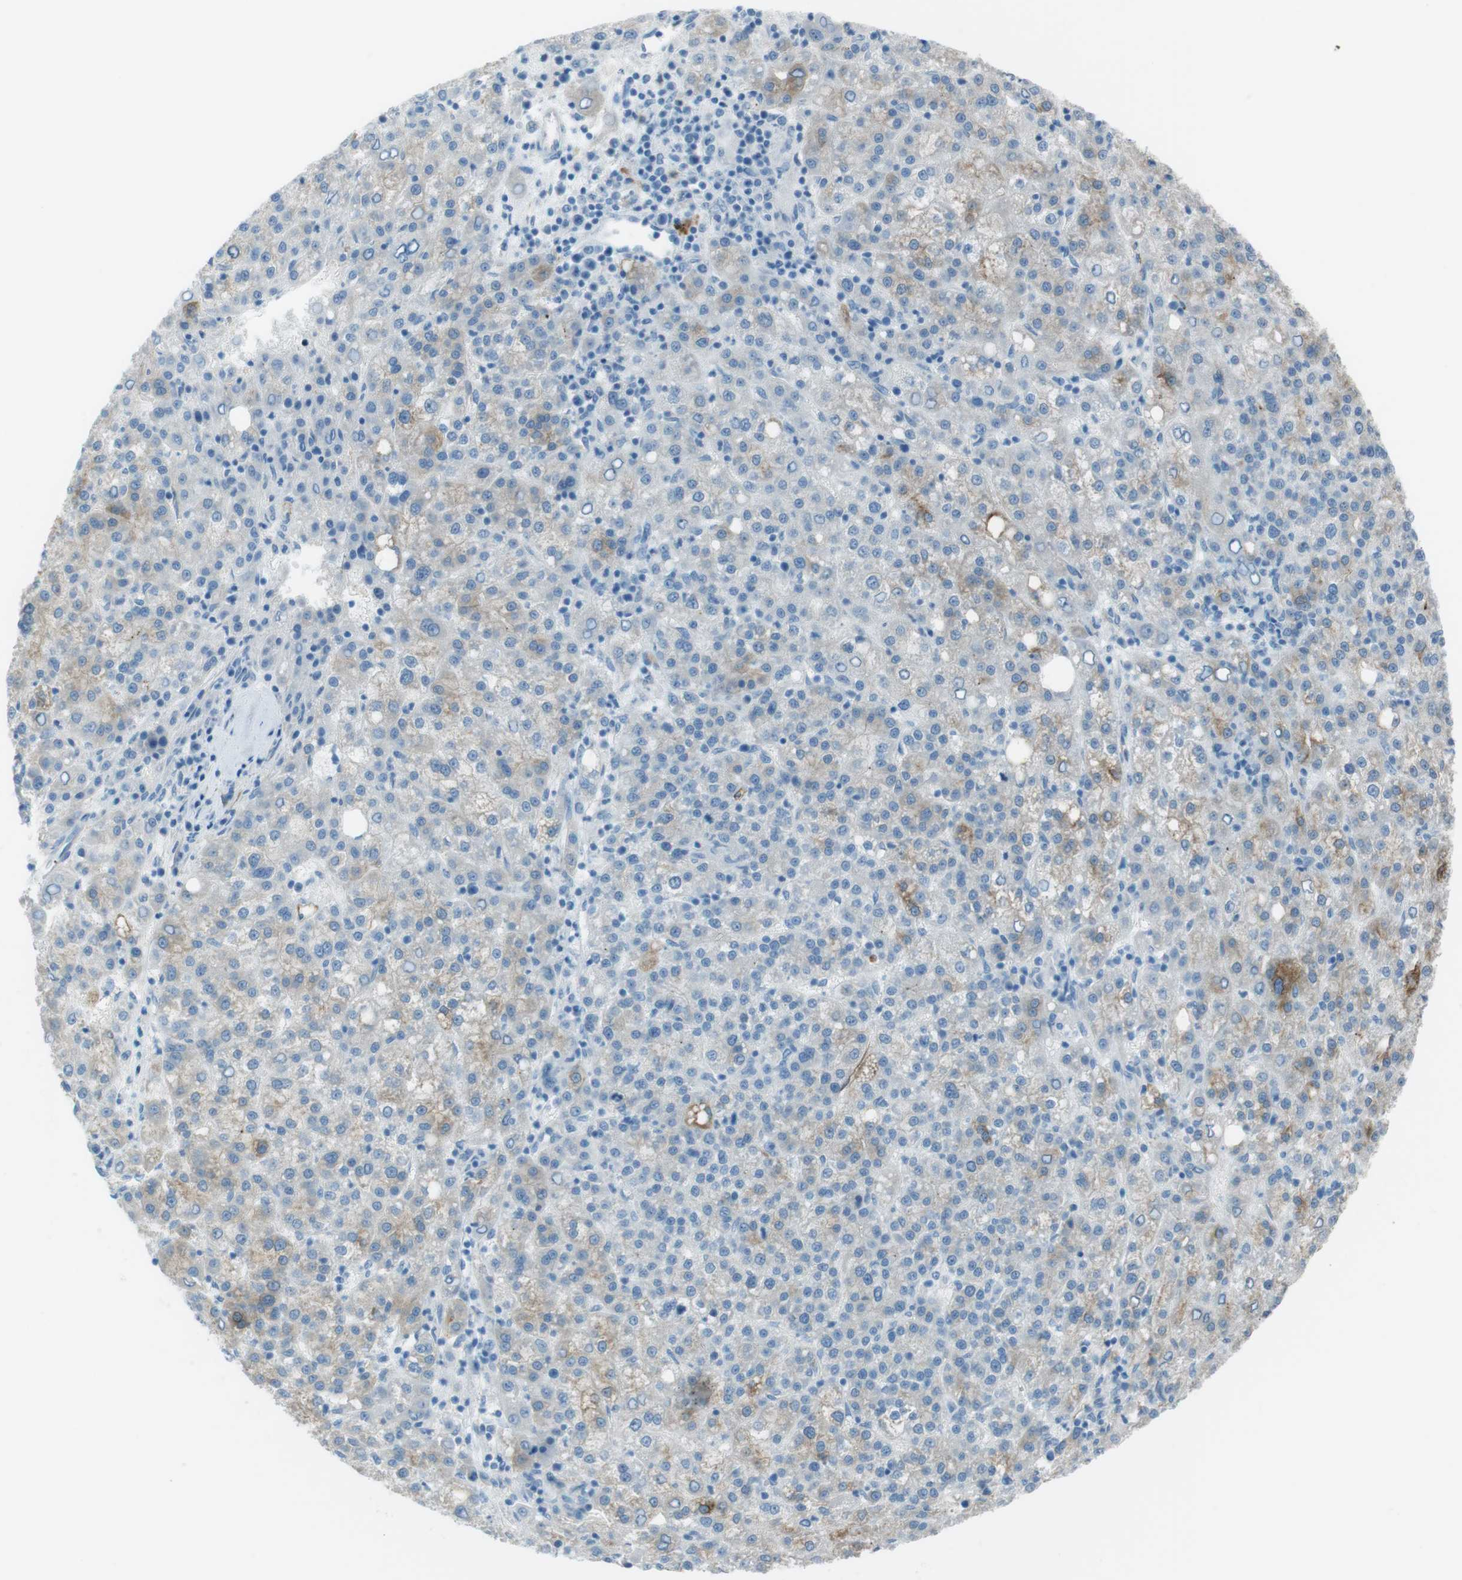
{"staining": {"intensity": "moderate", "quantity": "25%-75%", "location": "cytoplasmic/membranous"}, "tissue": "liver cancer", "cell_type": "Tumor cells", "image_type": "cancer", "snomed": [{"axis": "morphology", "description": "Carcinoma, Hepatocellular, NOS"}, {"axis": "topography", "description": "Liver"}], "caption": "Immunohistochemical staining of liver cancer displays medium levels of moderate cytoplasmic/membranous protein staining in about 25%-75% of tumor cells.", "gene": "TUBB2A", "patient": {"sex": "female", "age": 58}}